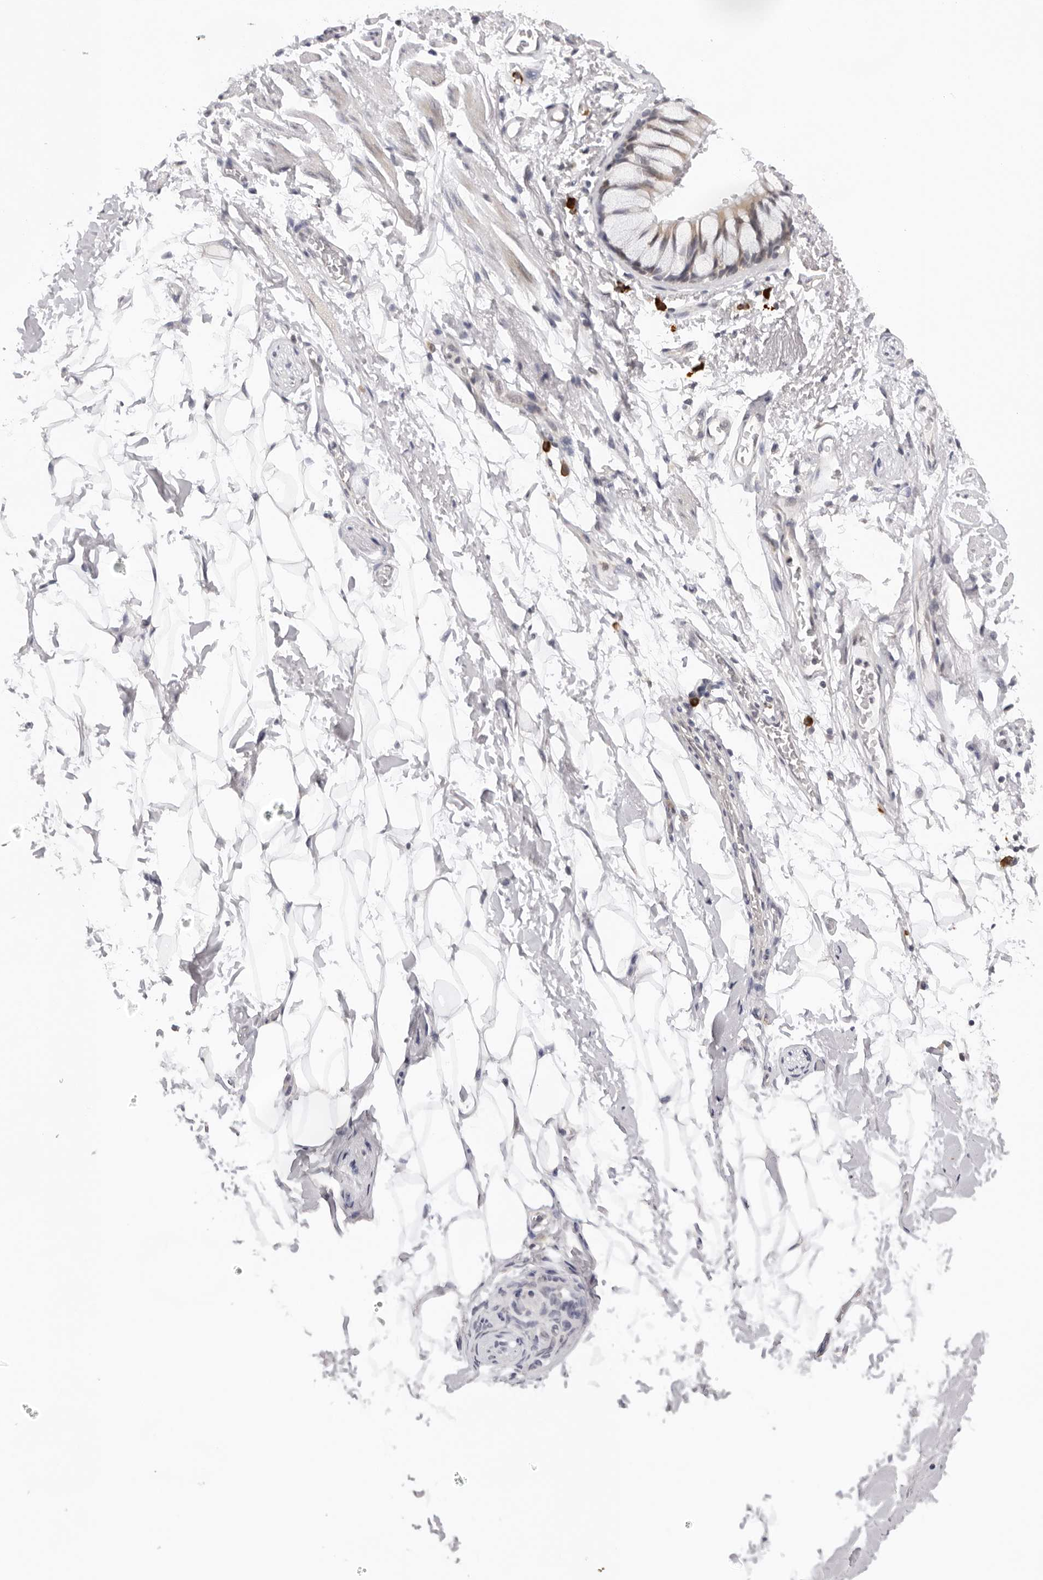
{"staining": {"intensity": "negative", "quantity": "none", "location": "none"}, "tissue": "adipose tissue", "cell_type": "Adipocytes", "image_type": "normal", "snomed": [{"axis": "morphology", "description": "Normal tissue, NOS"}, {"axis": "topography", "description": "Cartilage tissue"}, {"axis": "topography", "description": "Bronchus"}], "caption": "High power microscopy histopathology image of an immunohistochemistry (IHC) image of unremarkable adipose tissue, revealing no significant staining in adipocytes.", "gene": "IL17RA", "patient": {"sex": "female", "age": 73}}